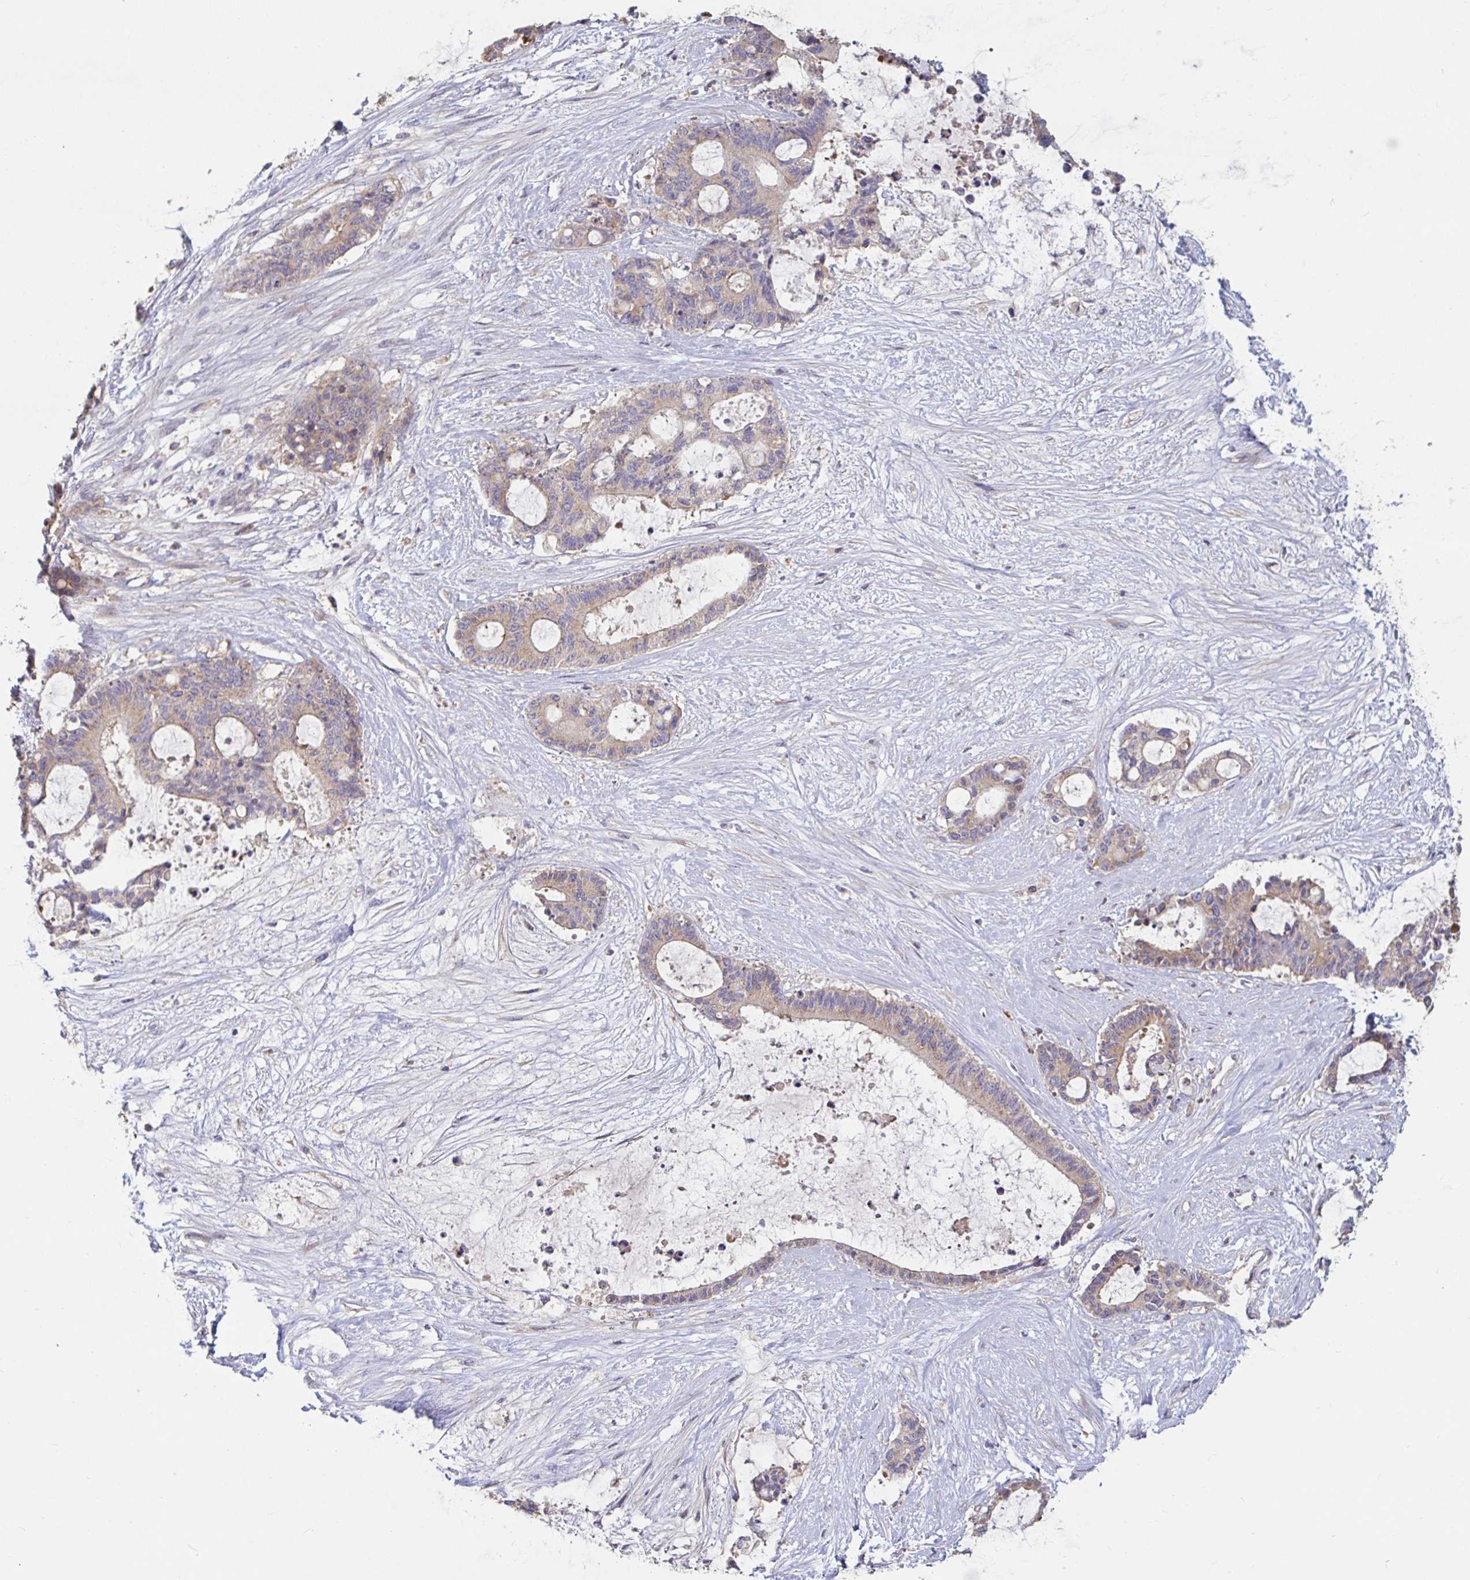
{"staining": {"intensity": "weak", "quantity": "<25%", "location": "cytoplasmic/membranous"}, "tissue": "liver cancer", "cell_type": "Tumor cells", "image_type": "cancer", "snomed": [{"axis": "morphology", "description": "Normal tissue, NOS"}, {"axis": "morphology", "description": "Cholangiocarcinoma"}, {"axis": "topography", "description": "Liver"}, {"axis": "topography", "description": "Peripheral nerve tissue"}], "caption": "Image shows no protein expression in tumor cells of cholangiocarcinoma (liver) tissue.", "gene": "LARP1", "patient": {"sex": "female", "age": 73}}